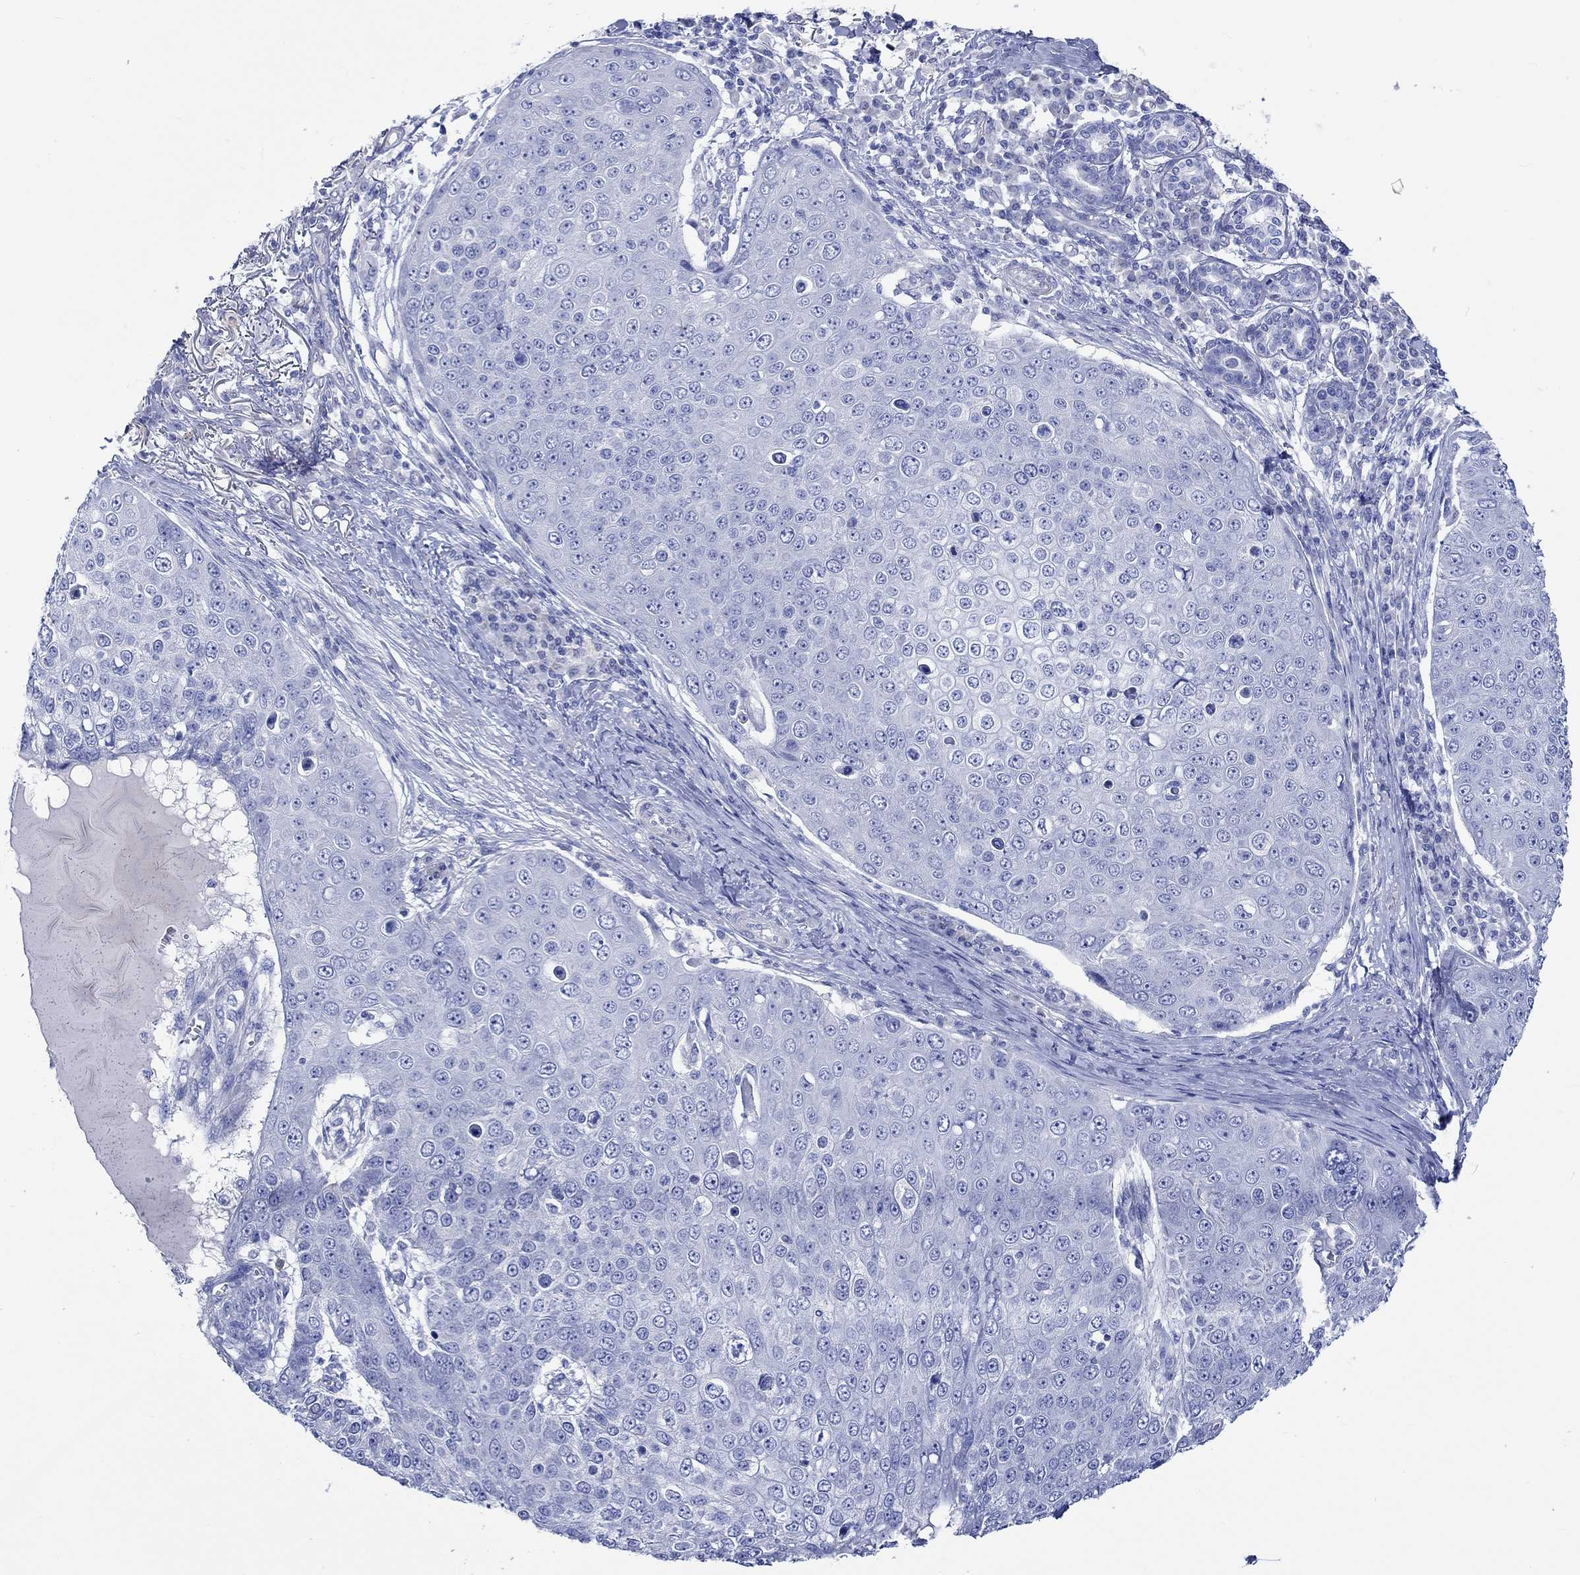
{"staining": {"intensity": "negative", "quantity": "none", "location": "none"}, "tissue": "skin cancer", "cell_type": "Tumor cells", "image_type": "cancer", "snomed": [{"axis": "morphology", "description": "Squamous cell carcinoma, NOS"}, {"axis": "topography", "description": "Skin"}], "caption": "Protein analysis of skin squamous cell carcinoma reveals no significant staining in tumor cells.", "gene": "CPLX2", "patient": {"sex": "male", "age": 71}}